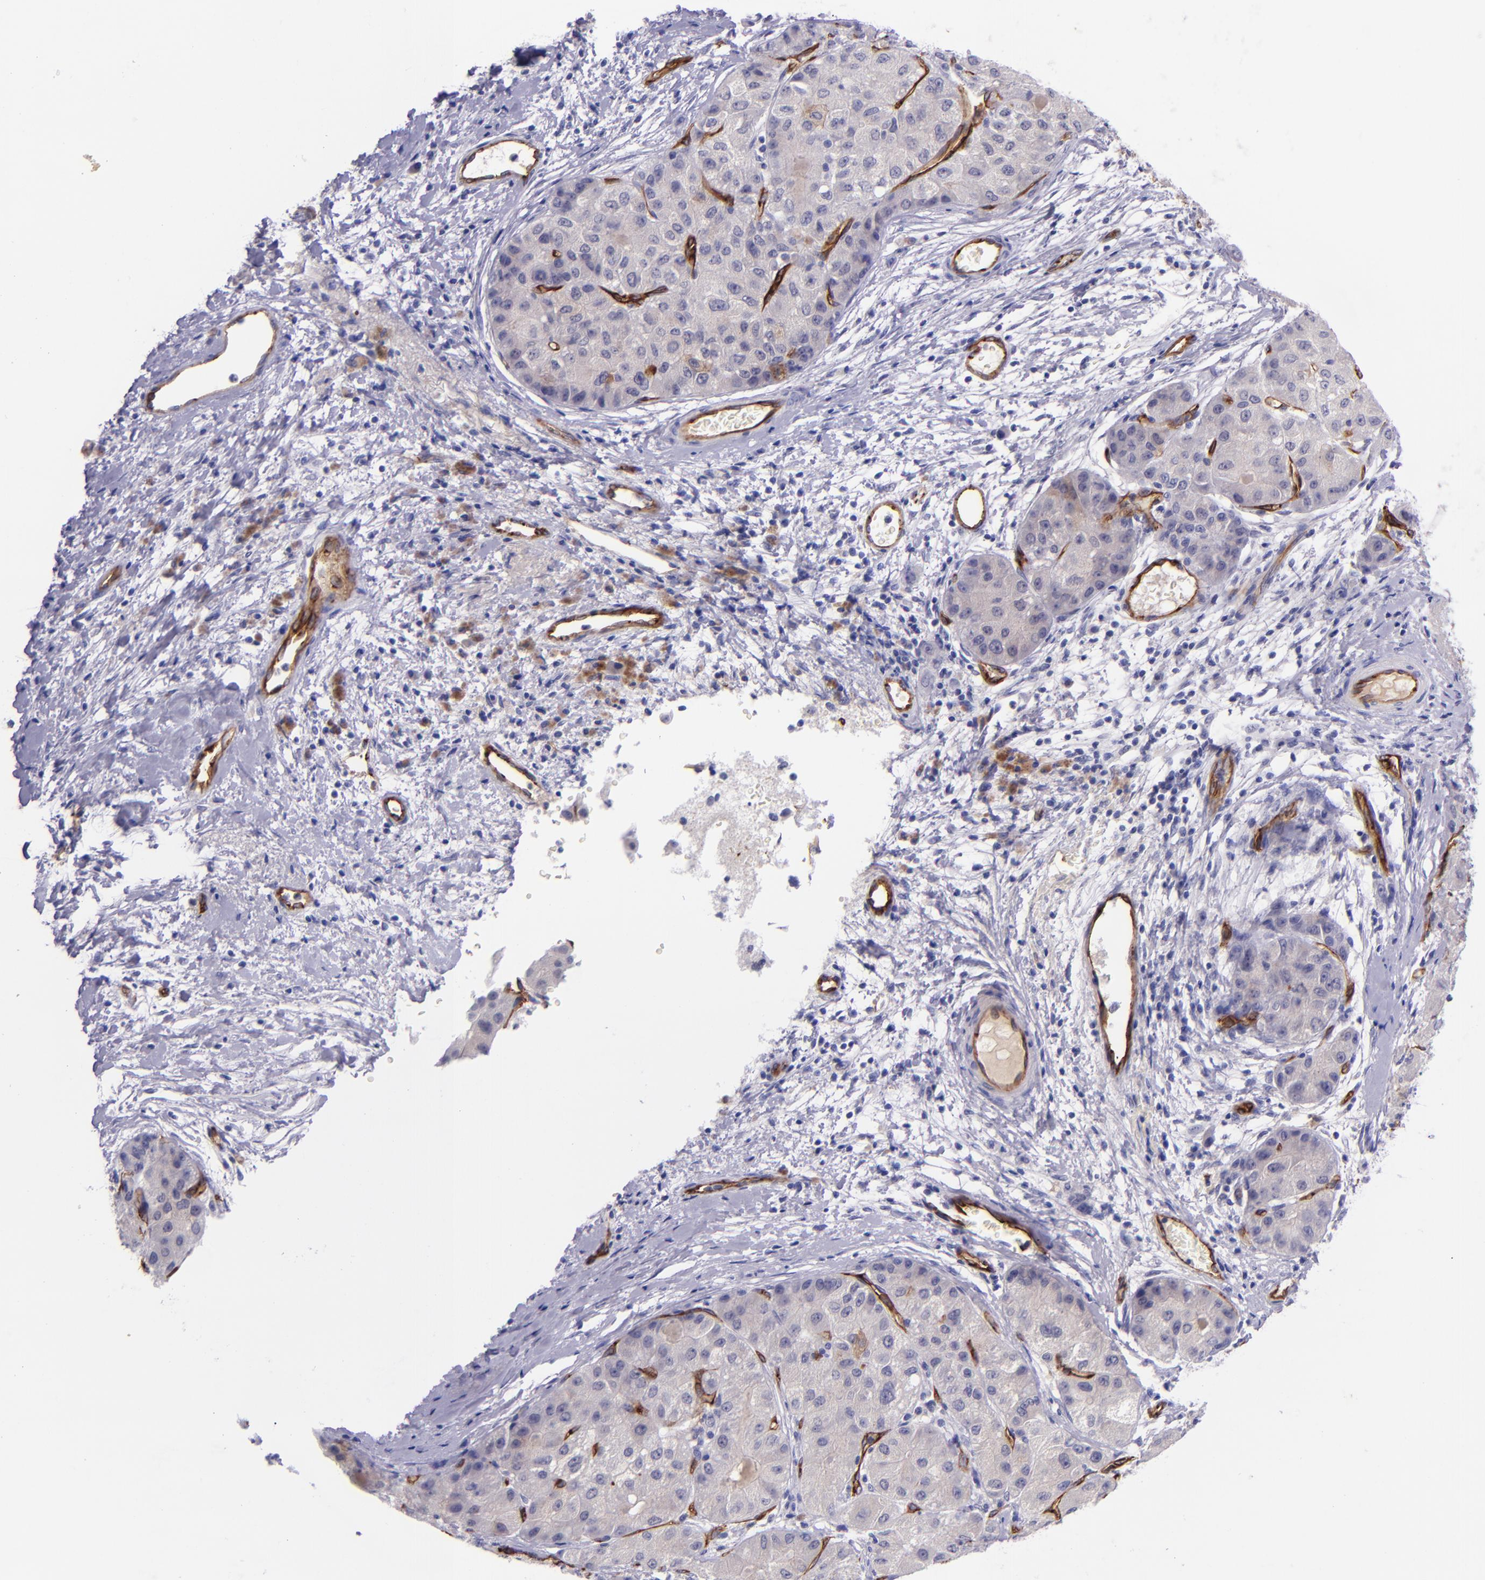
{"staining": {"intensity": "negative", "quantity": "none", "location": "none"}, "tissue": "liver cancer", "cell_type": "Tumor cells", "image_type": "cancer", "snomed": [{"axis": "morphology", "description": "Carcinoma, Hepatocellular, NOS"}, {"axis": "topography", "description": "Liver"}], "caption": "The IHC image has no significant staining in tumor cells of hepatocellular carcinoma (liver) tissue.", "gene": "NOS3", "patient": {"sex": "male", "age": 80}}